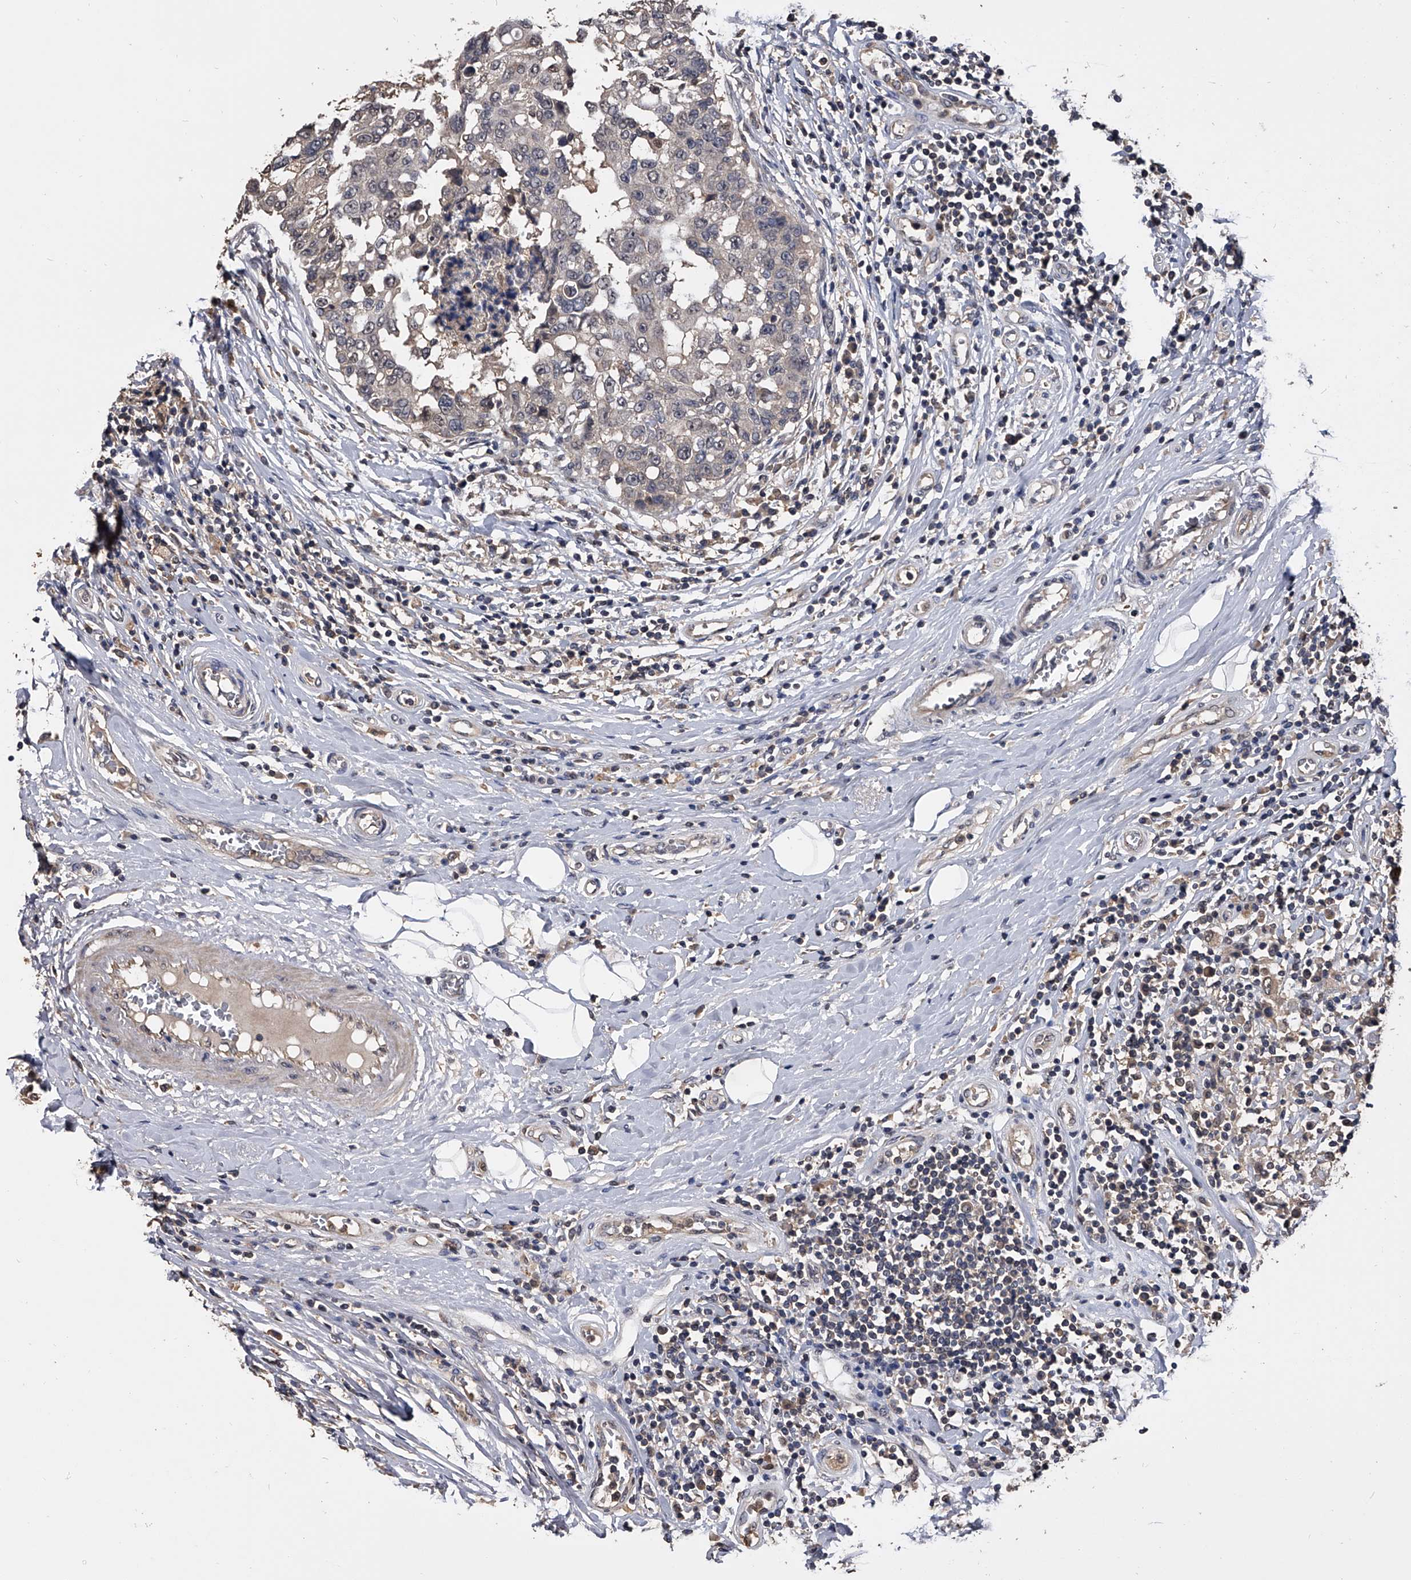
{"staining": {"intensity": "negative", "quantity": "none", "location": "none"}, "tissue": "breast cancer", "cell_type": "Tumor cells", "image_type": "cancer", "snomed": [{"axis": "morphology", "description": "Duct carcinoma"}, {"axis": "topography", "description": "Breast"}], "caption": "Immunohistochemistry of human breast cancer exhibits no positivity in tumor cells.", "gene": "EFCAB7", "patient": {"sex": "female", "age": 27}}